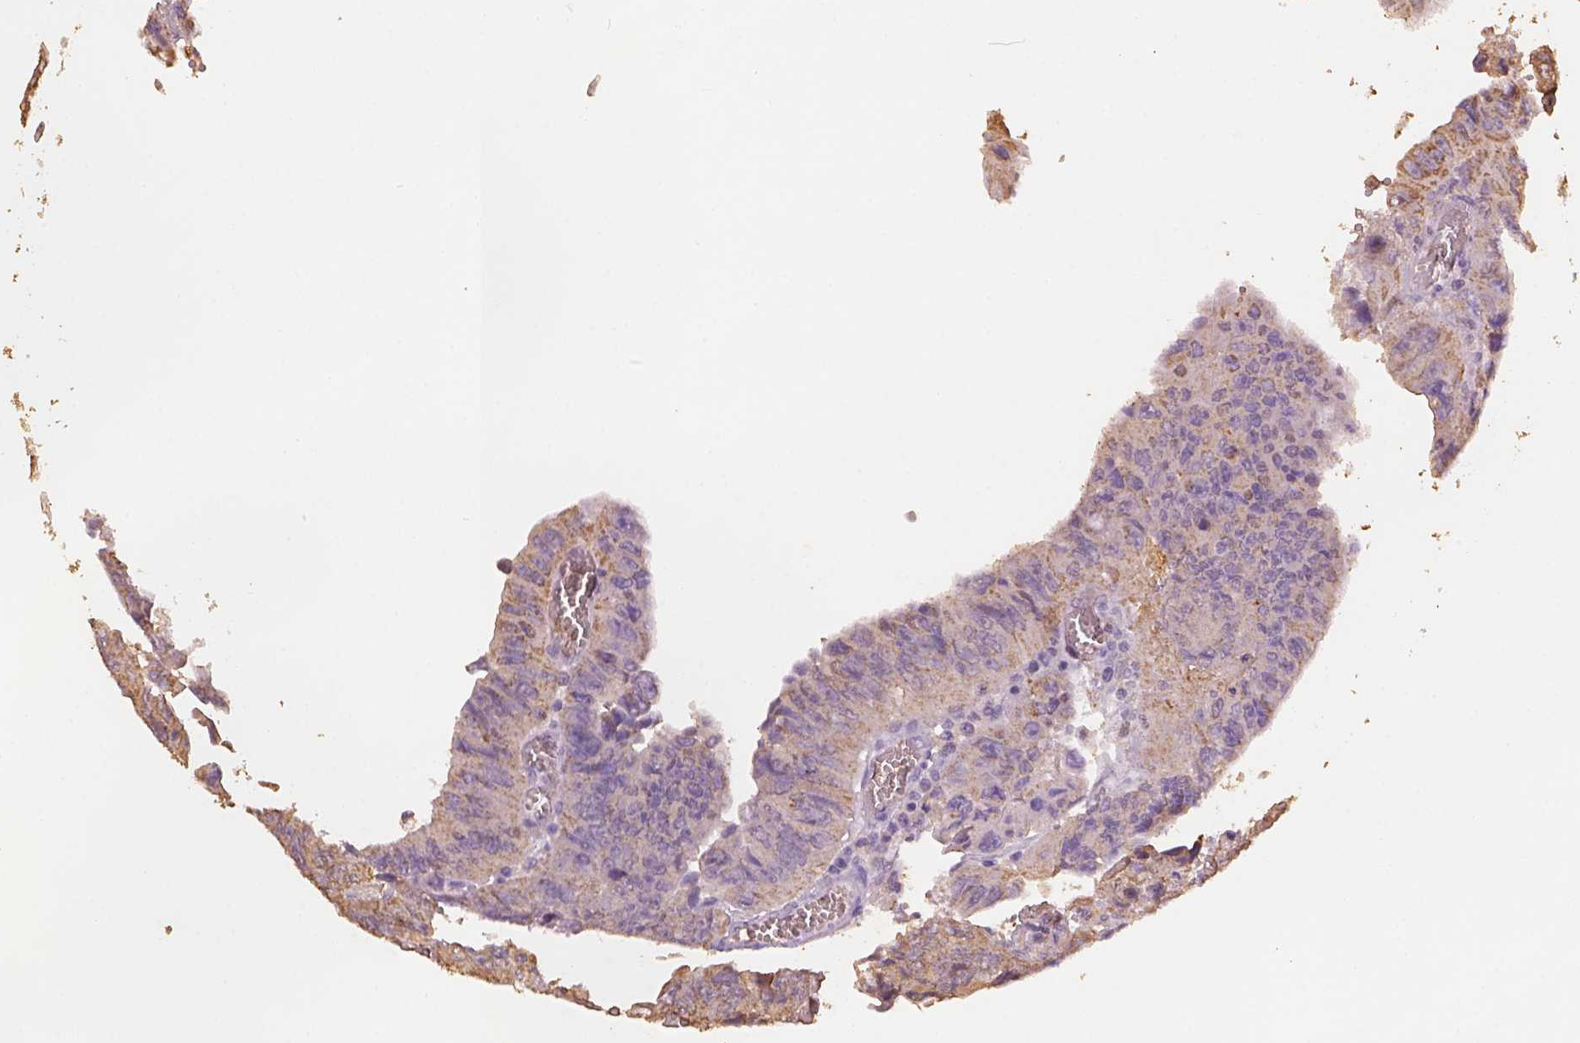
{"staining": {"intensity": "moderate", "quantity": "25%-75%", "location": "cytoplasmic/membranous"}, "tissue": "colorectal cancer", "cell_type": "Tumor cells", "image_type": "cancer", "snomed": [{"axis": "morphology", "description": "Adenocarcinoma, NOS"}, {"axis": "topography", "description": "Colon"}], "caption": "A brown stain highlights moderate cytoplasmic/membranous expression of a protein in human adenocarcinoma (colorectal) tumor cells. The staining is performed using DAB (3,3'-diaminobenzidine) brown chromogen to label protein expression. The nuclei are counter-stained blue using hematoxylin.", "gene": "AP2B1", "patient": {"sex": "female", "age": 84}}